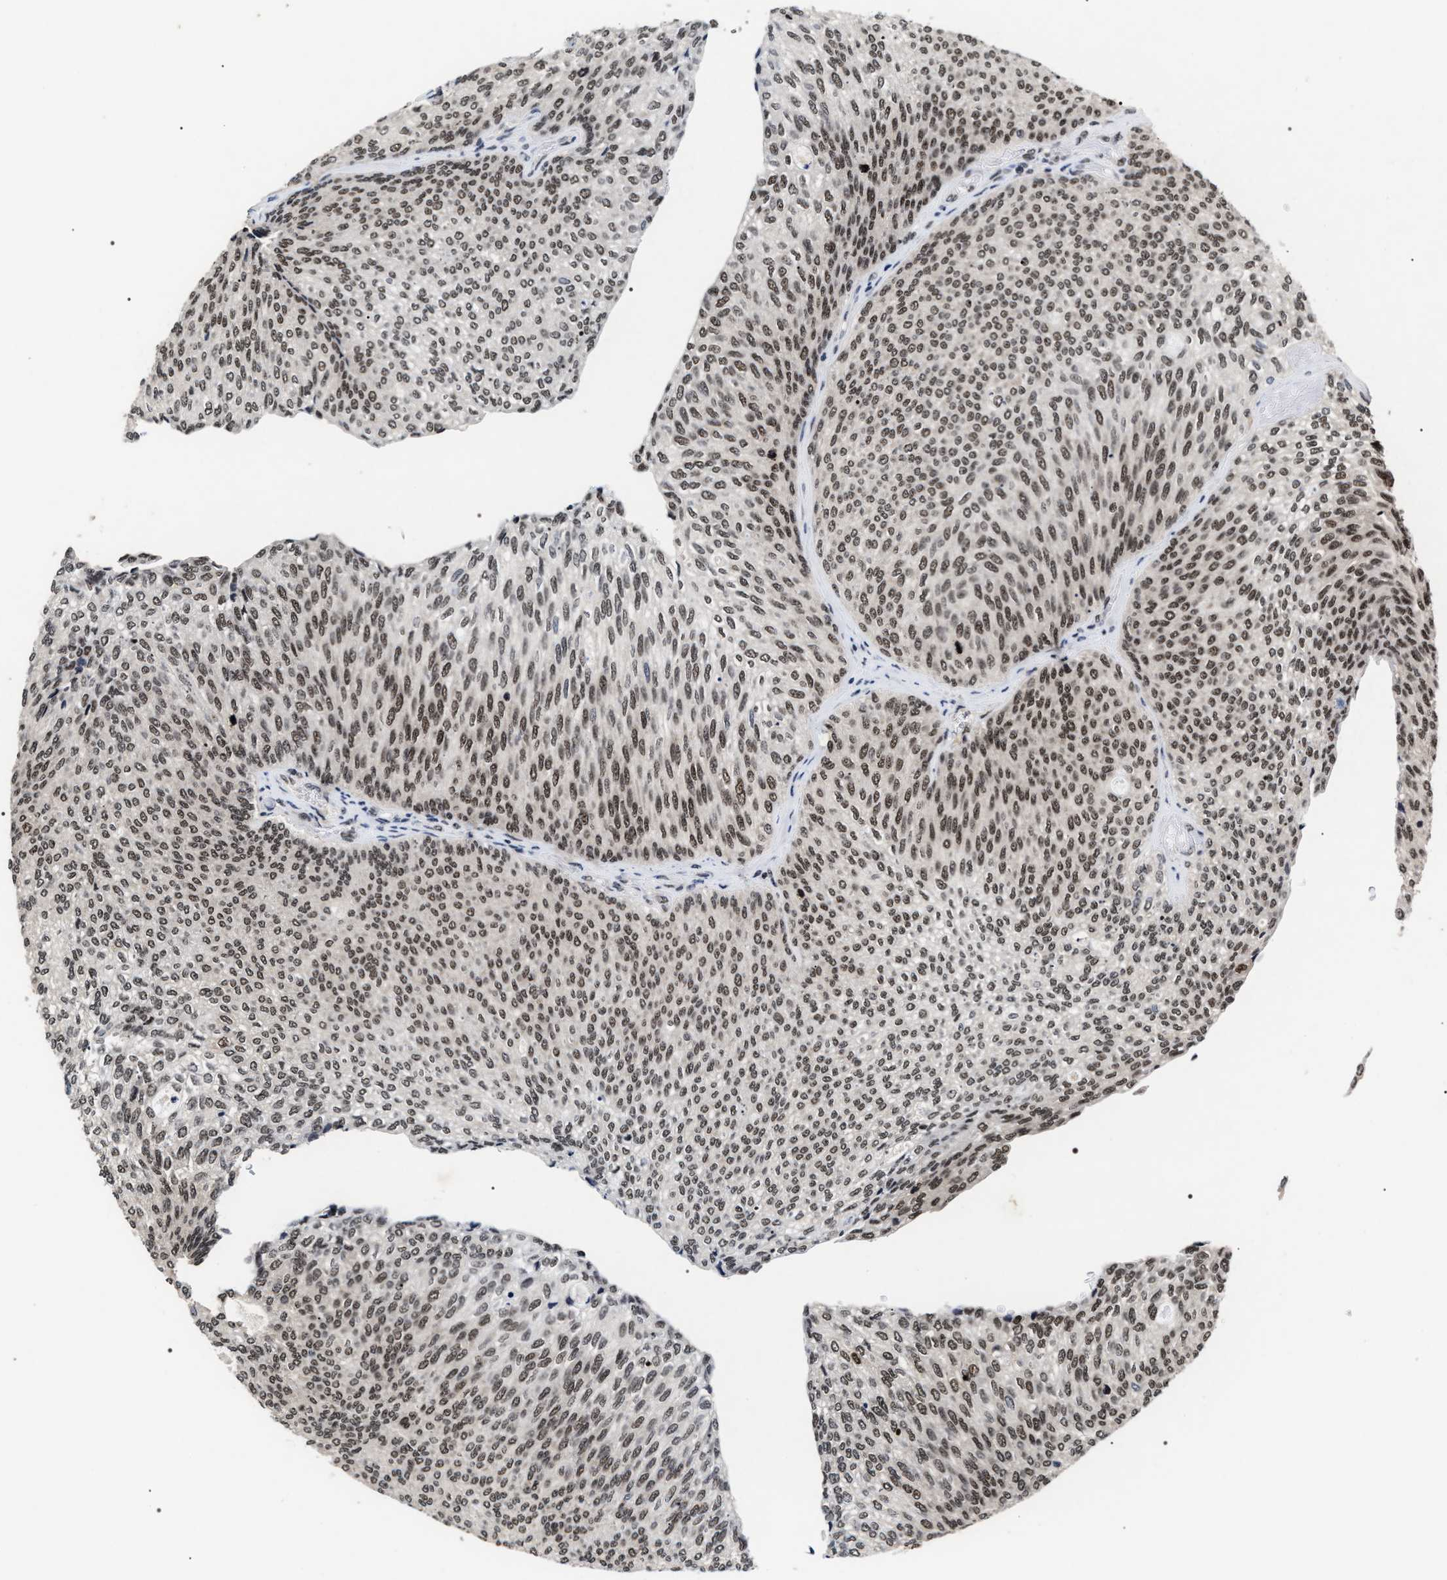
{"staining": {"intensity": "moderate", "quantity": ">75%", "location": "nuclear"}, "tissue": "urothelial cancer", "cell_type": "Tumor cells", "image_type": "cancer", "snomed": [{"axis": "morphology", "description": "Urothelial carcinoma, Low grade"}, {"axis": "topography", "description": "Urinary bladder"}], "caption": "IHC image of low-grade urothelial carcinoma stained for a protein (brown), which demonstrates medium levels of moderate nuclear expression in approximately >75% of tumor cells.", "gene": "RRP1B", "patient": {"sex": "female", "age": 79}}